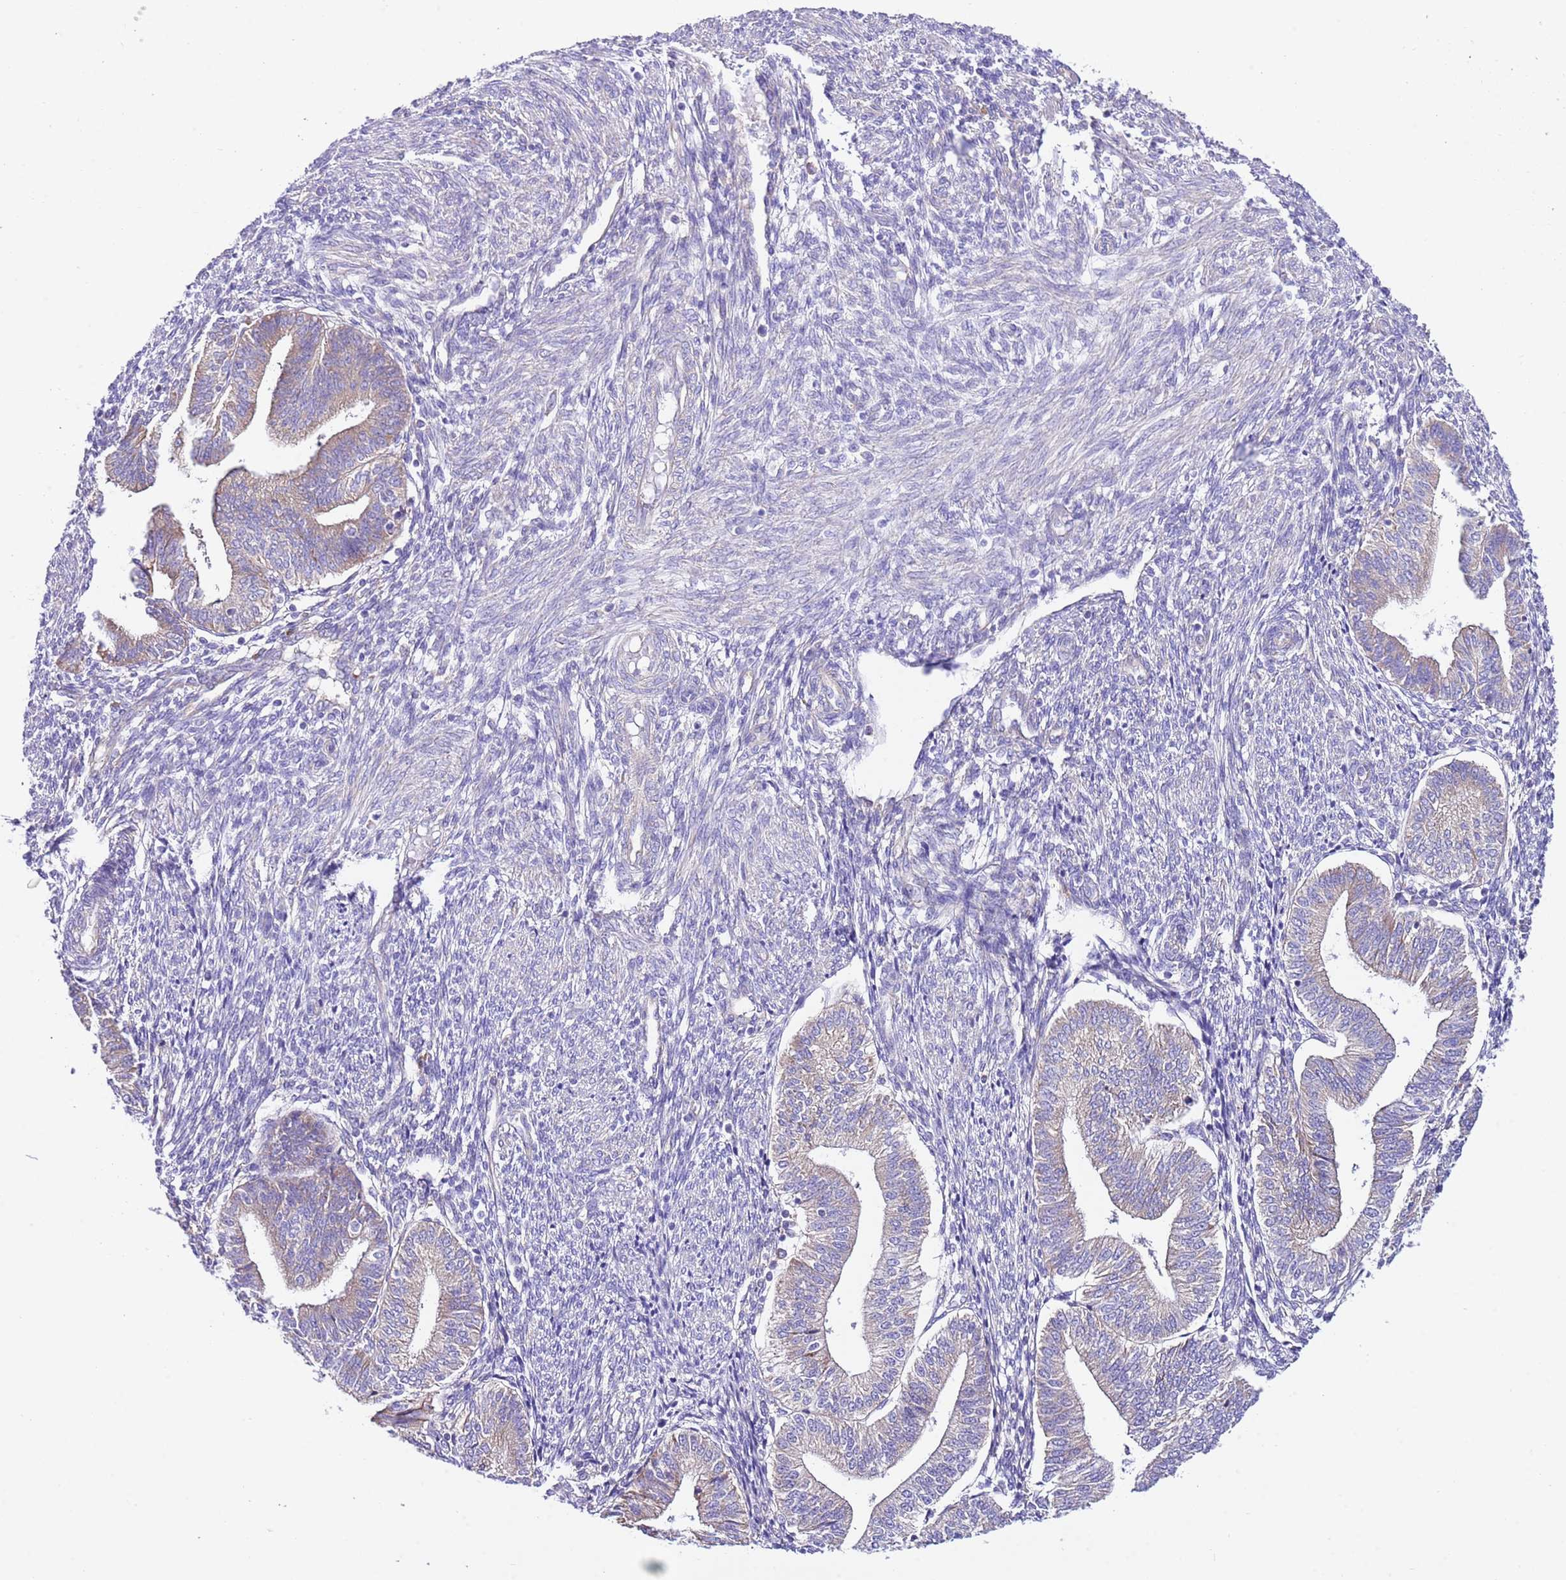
{"staining": {"intensity": "weak", "quantity": "<25%", "location": "cytoplasmic/membranous"}, "tissue": "endometrium", "cell_type": "Cells in endometrial stroma", "image_type": "normal", "snomed": [{"axis": "morphology", "description": "Normal tissue, NOS"}, {"axis": "topography", "description": "Endometrium"}], "caption": "Micrograph shows no protein positivity in cells in endometrial stroma of normal endometrium.", "gene": "RPS10", "patient": {"sex": "female", "age": 34}}